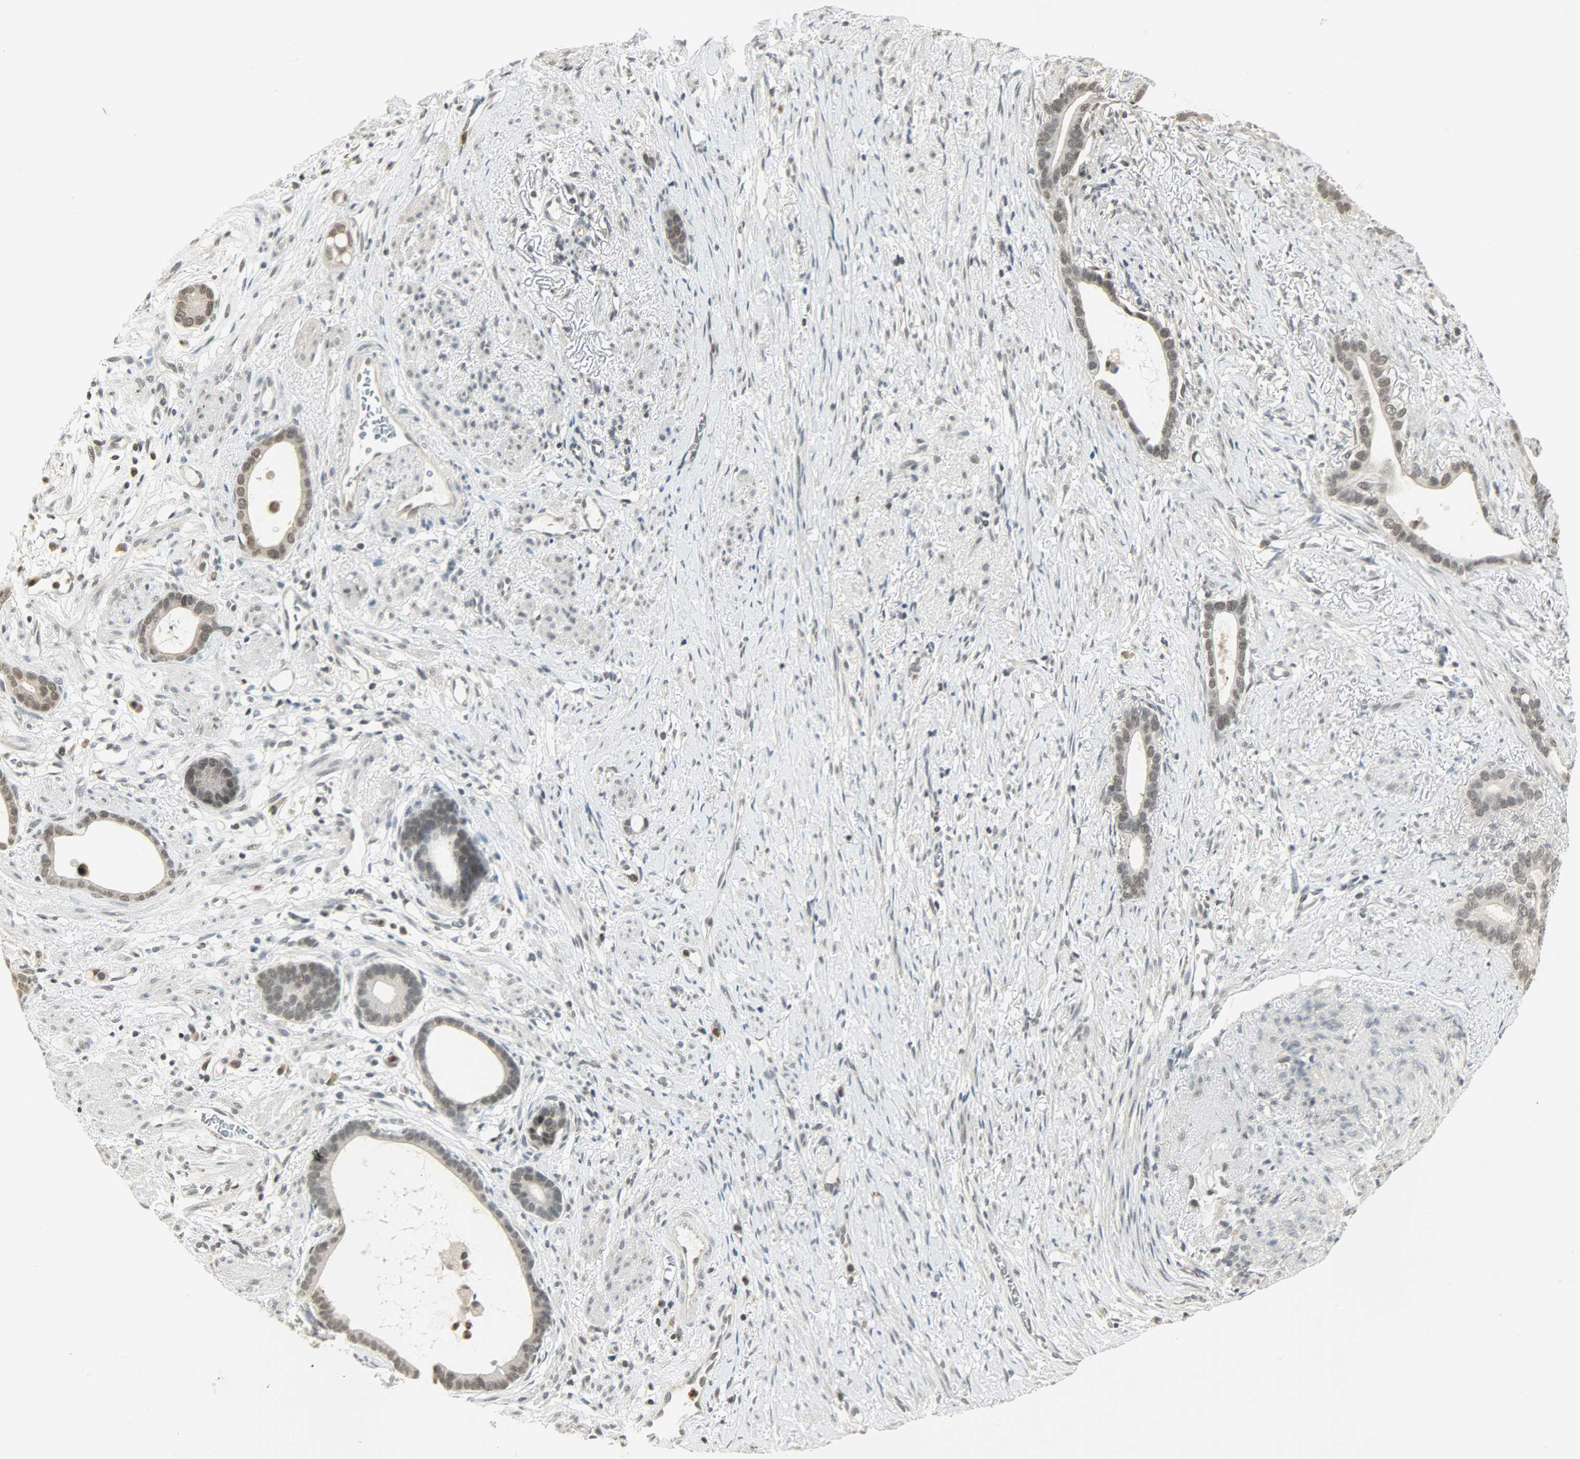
{"staining": {"intensity": "weak", "quantity": "25%-75%", "location": "nuclear"}, "tissue": "stomach cancer", "cell_type": "Tumor cells", "image_type": "cancer", "snomed": [{"axis": "morphology", "description": "Adenocarcinoma, NOS"}, {"axis": "topography", "description": "Stomach"}], "caption": "An image of stomach cancer stained for a protein displays weak nuclear brown staining in tumor cells.", "gene": "SMARCA5", "patient": {"sex": "female", "age": 75}}